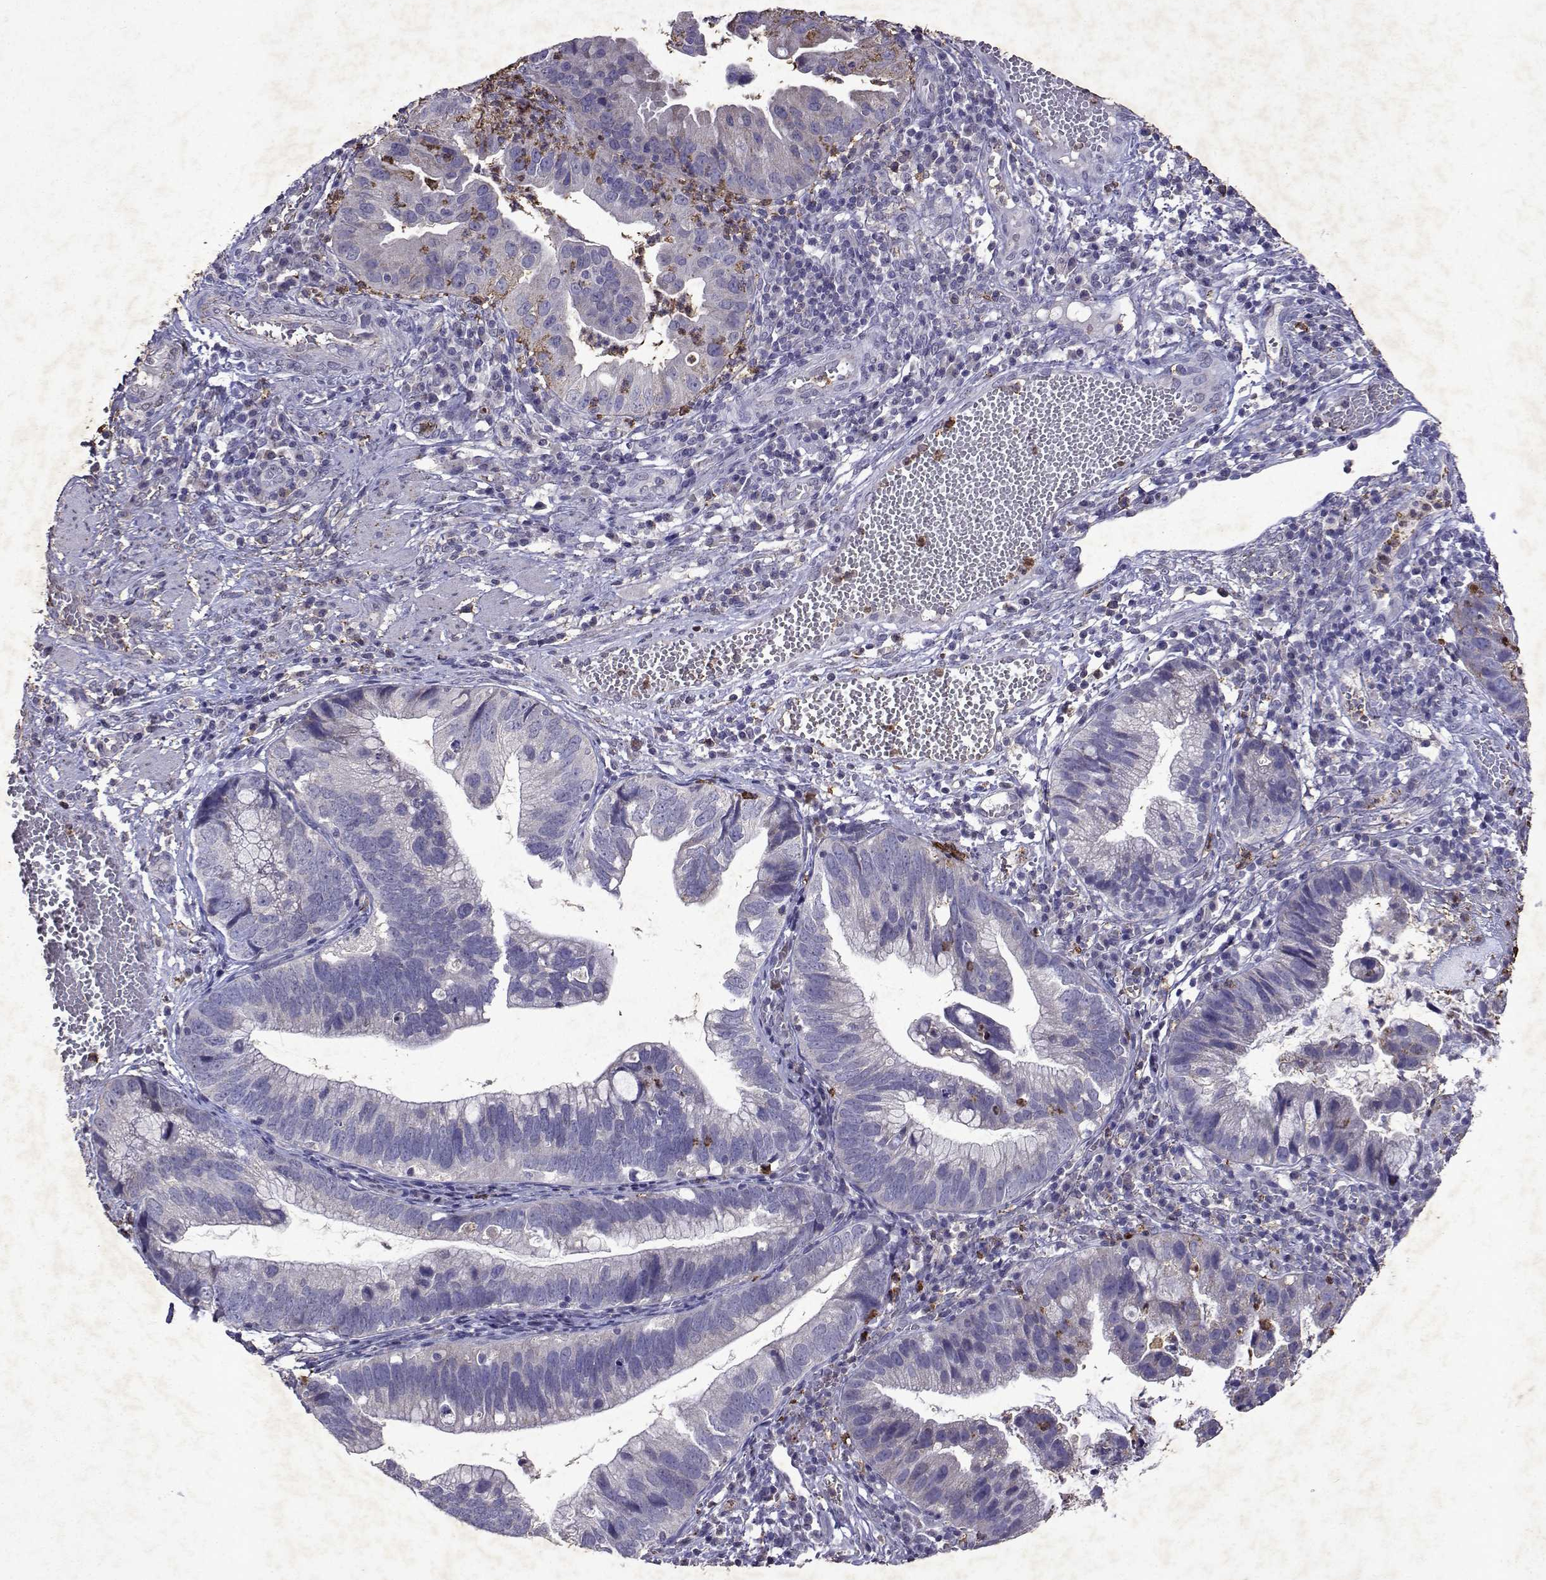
{"staining": {"intensity": "negative", "quantity": "none", "location": "none"}, "tissue": "cervical cancer", "cell_type": "Tumor cells", "image_type": "cancer", "snomed": [{"axis": "morphology", "description": "Adenocarcinoma, NOS"}, {"axis": "topography", "description": "Cervix"}], "caption": "Tumor cells show no significant positivity in cervical adenocarcinoma. (DAB immunohistochemistry (IHC) with hematoxylin counter stain).", "gene": "DUSP28", "patient": {"sex": "female", "age": 34}}